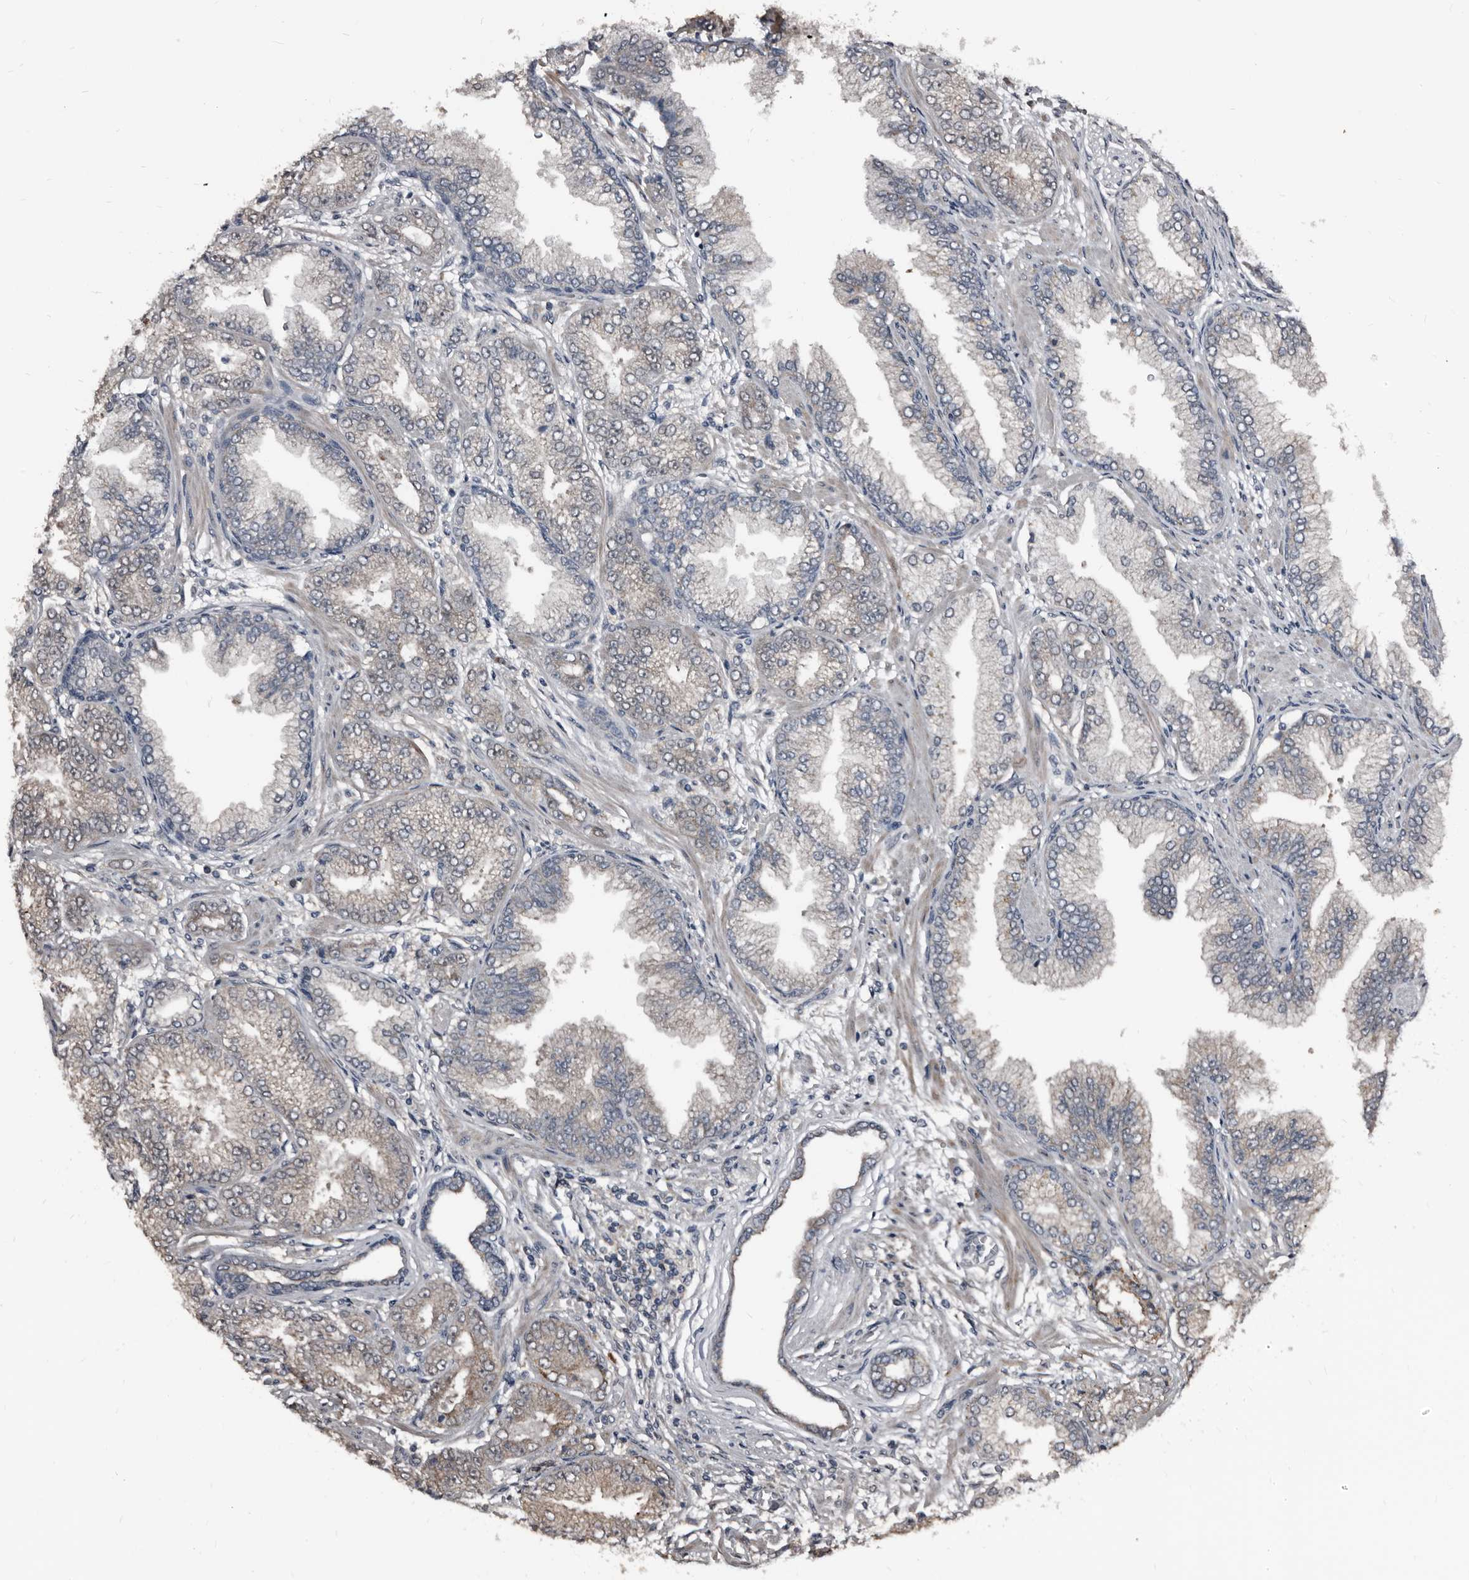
{"staining": {"intensity": "weak", "quantity": "<25%", "location": "cytoplasmic/membranous"}, "tissue": "prostate cancer", "cell_type": "Tumor cells", "image_type": "cancer", "snomed": [{"axis": "morphology", "description": "Adenocarcinoma, High grade"}, {"axis": "topography", "description": "Prostate"}], "caption": "High magnification brightfield microscopy of prostate cancer stained with DAB (3,3'-diaminobenzidine) (brown) and counterstained with hematoxylin (blue): tumor cells show no significant positivity.", "gene": "DHPS", "patient": {"sex": "male", "age": 71}}